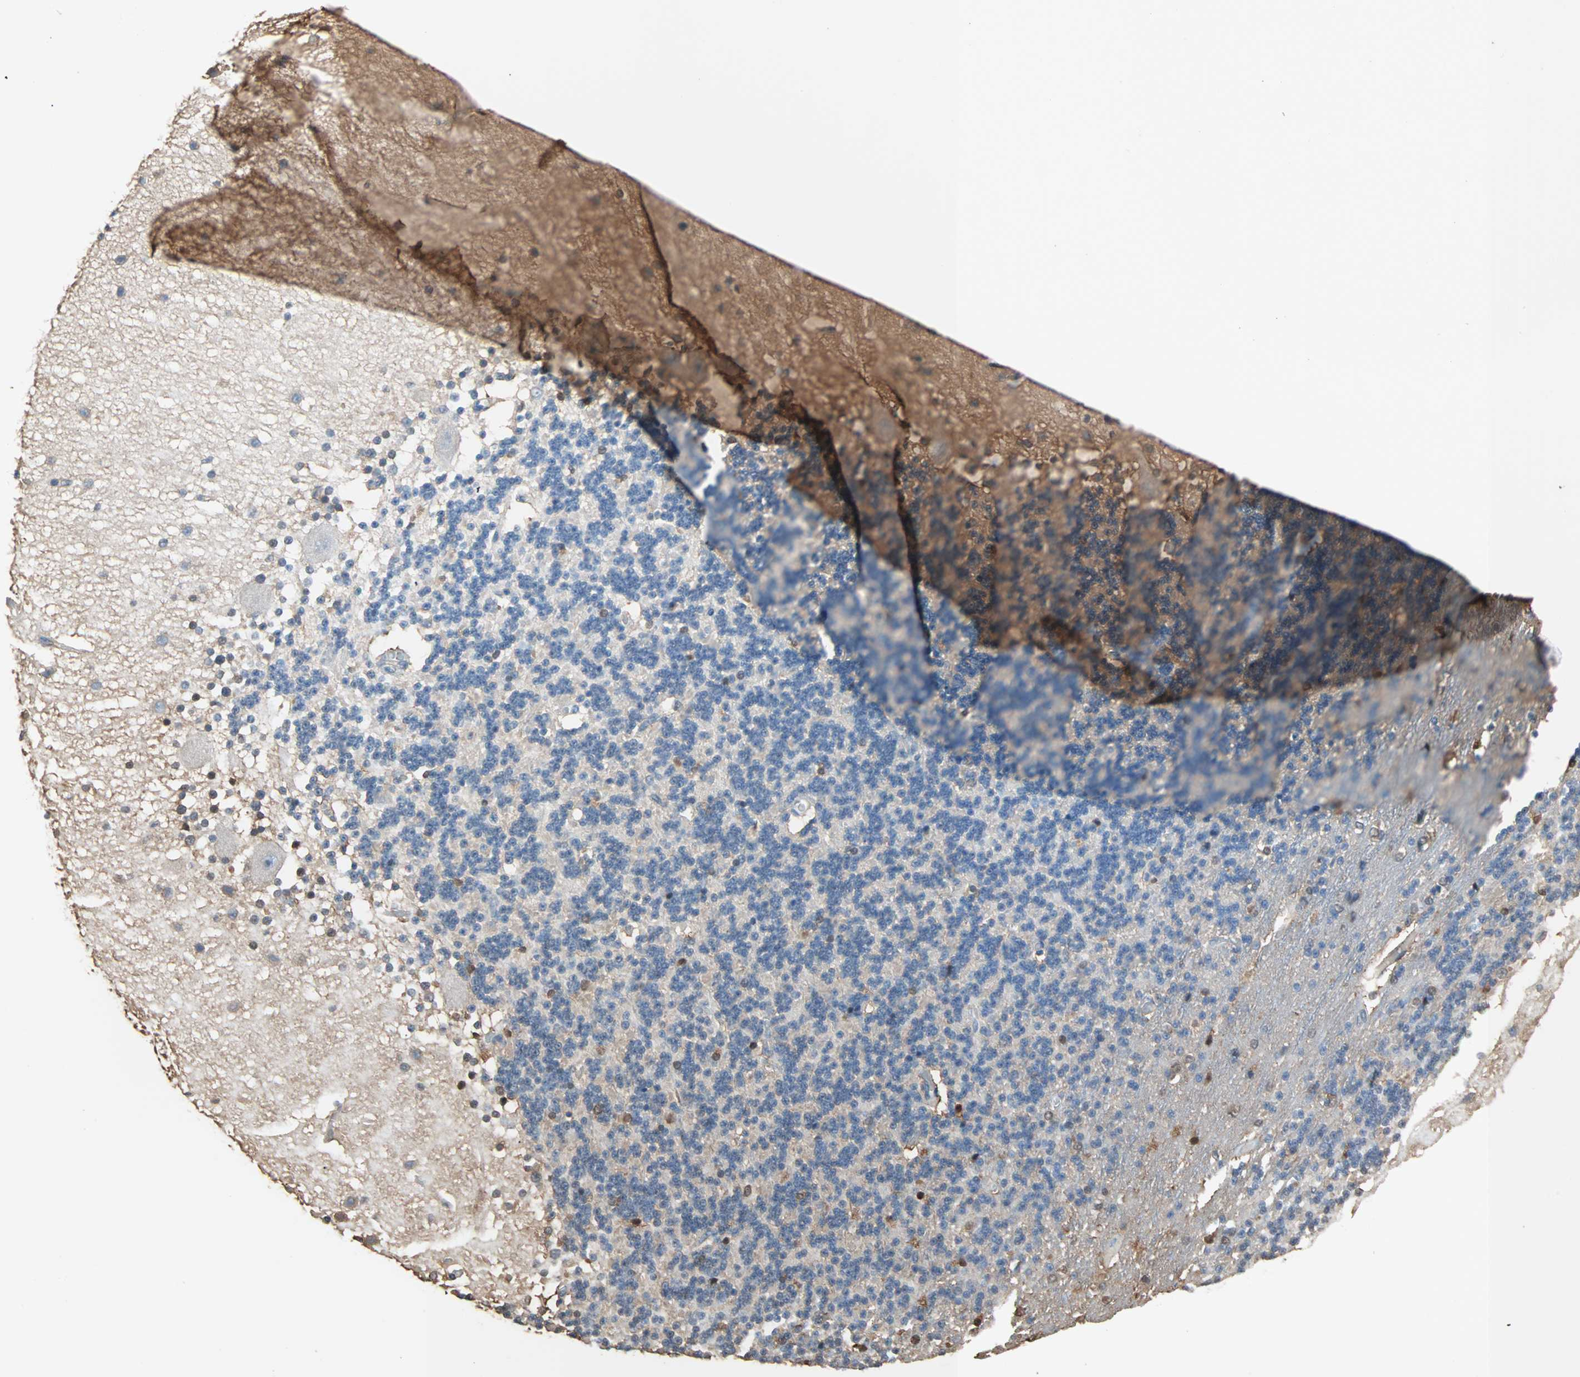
{"staining": {"intensity": "moderate", "quantity": "<25%", "location": "nuclear"}, "tissue": "cerebellum", "cell_type": "Cells in granular layer", "image_type": "normal", "snomed": [{"axis": "morphology", "description": "Normal tissue, NOS"}, {"axis": "topography", "description": "Cerebellum"}], "caption": "Unremarkable cerebellum was stained to show a protein in brown. There is low levels of moderate nuclear staining in approximately <25% of cells in granular layer. (DAB (3,3'-diaminobenzidine) = brown stain, brightfield microscopy at high magnification).", "gene": "PRDX1", "patient": {"sex": "female", "age": 54}}